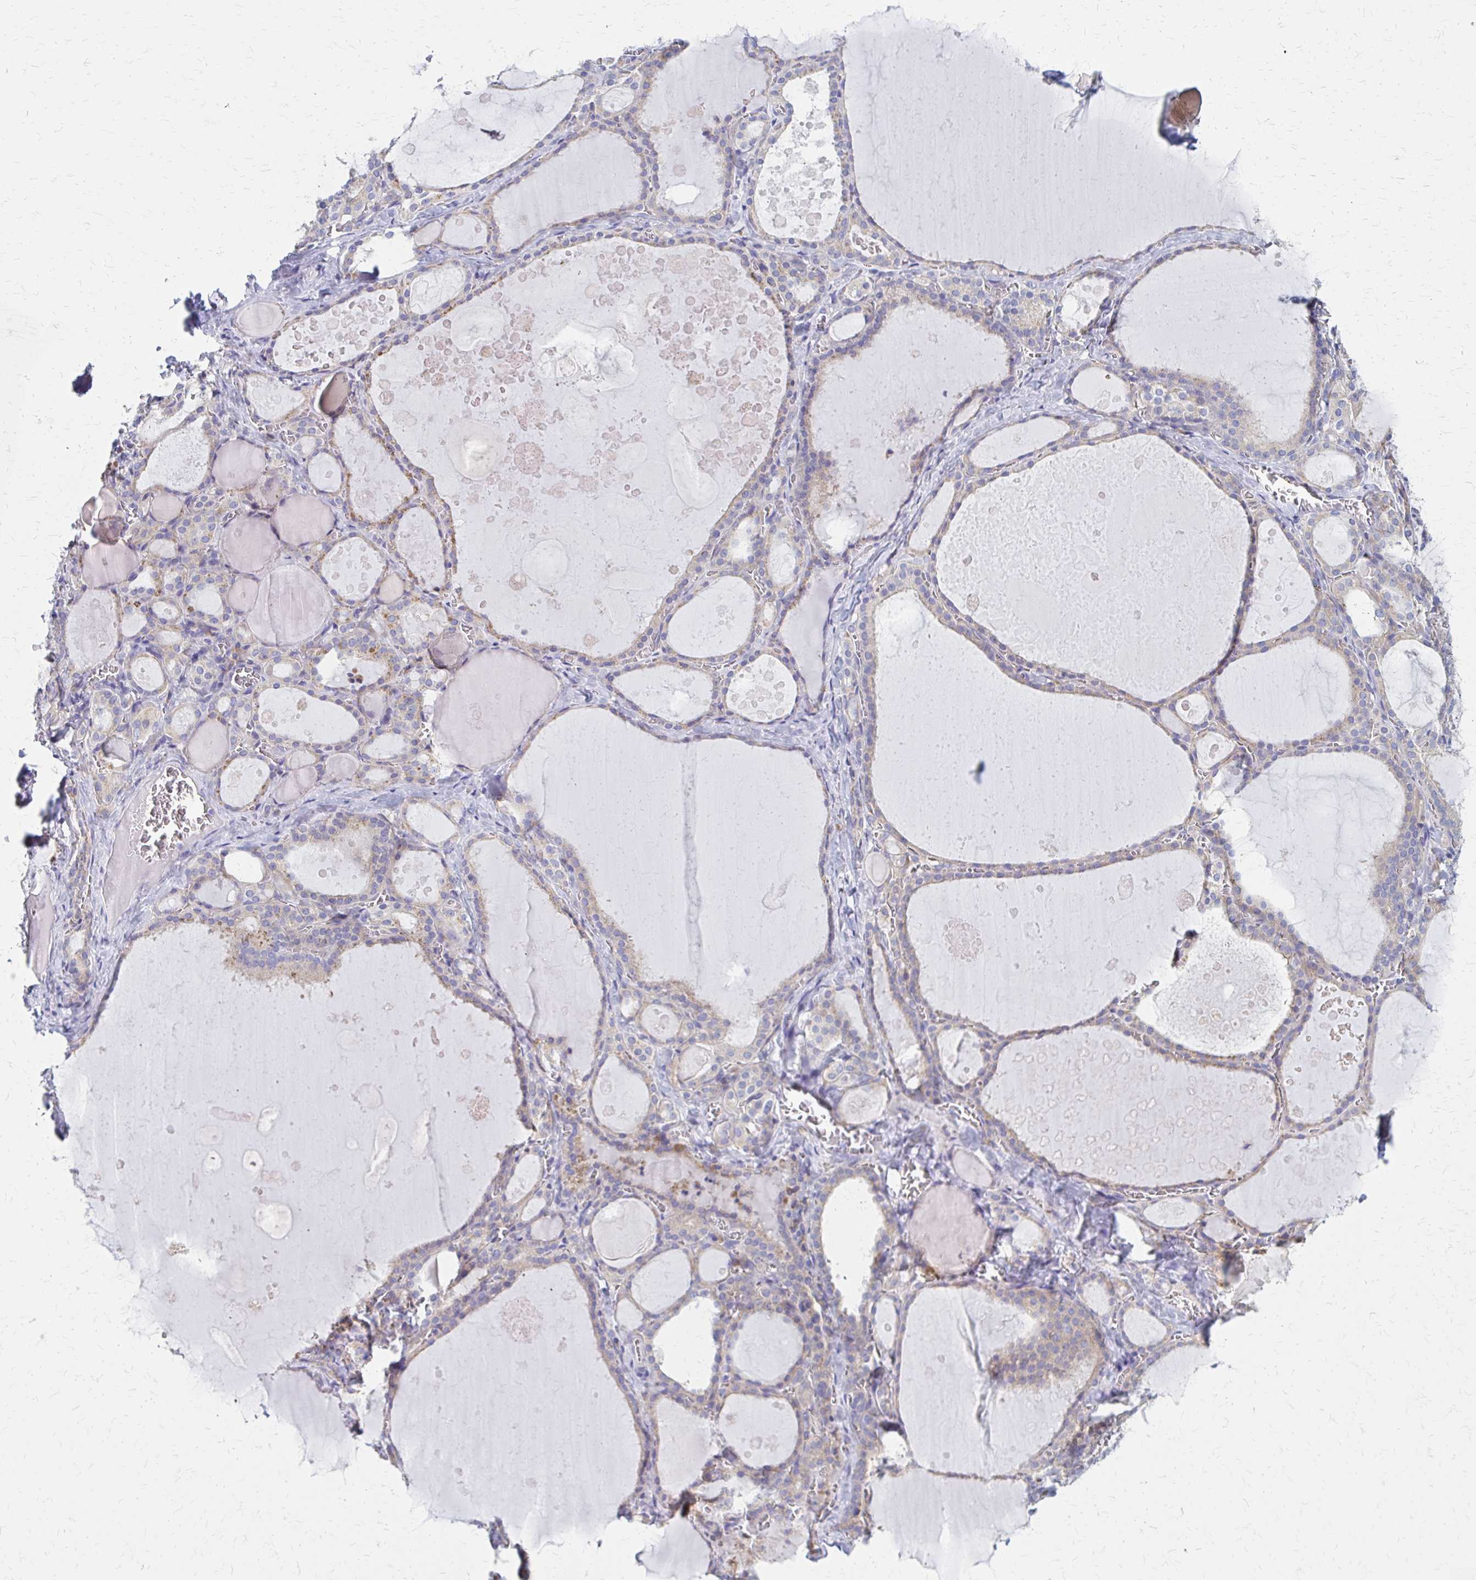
{"staining": {"intensity": "weak", "quantity": "25%-75%", "location": "cytoplasmic/membranous"}, "tissue": "thyroid gland", "cell_type": "Glandular cells", "image_type": "normal", "snomed": [{"axis": "morphology", "description": "Normal tissue, NOS"}, {"axis": "topography", "description": "Thyroid gland"}], "caption": "About 25%-75% of glandular cells in normal human thyroid gland display weak cytoplasmic/membranous protein expression as visualized by brown immunohistochemical staining.", "gene": "RPL27A", "patient": {"sex": "male", "age": 56}}